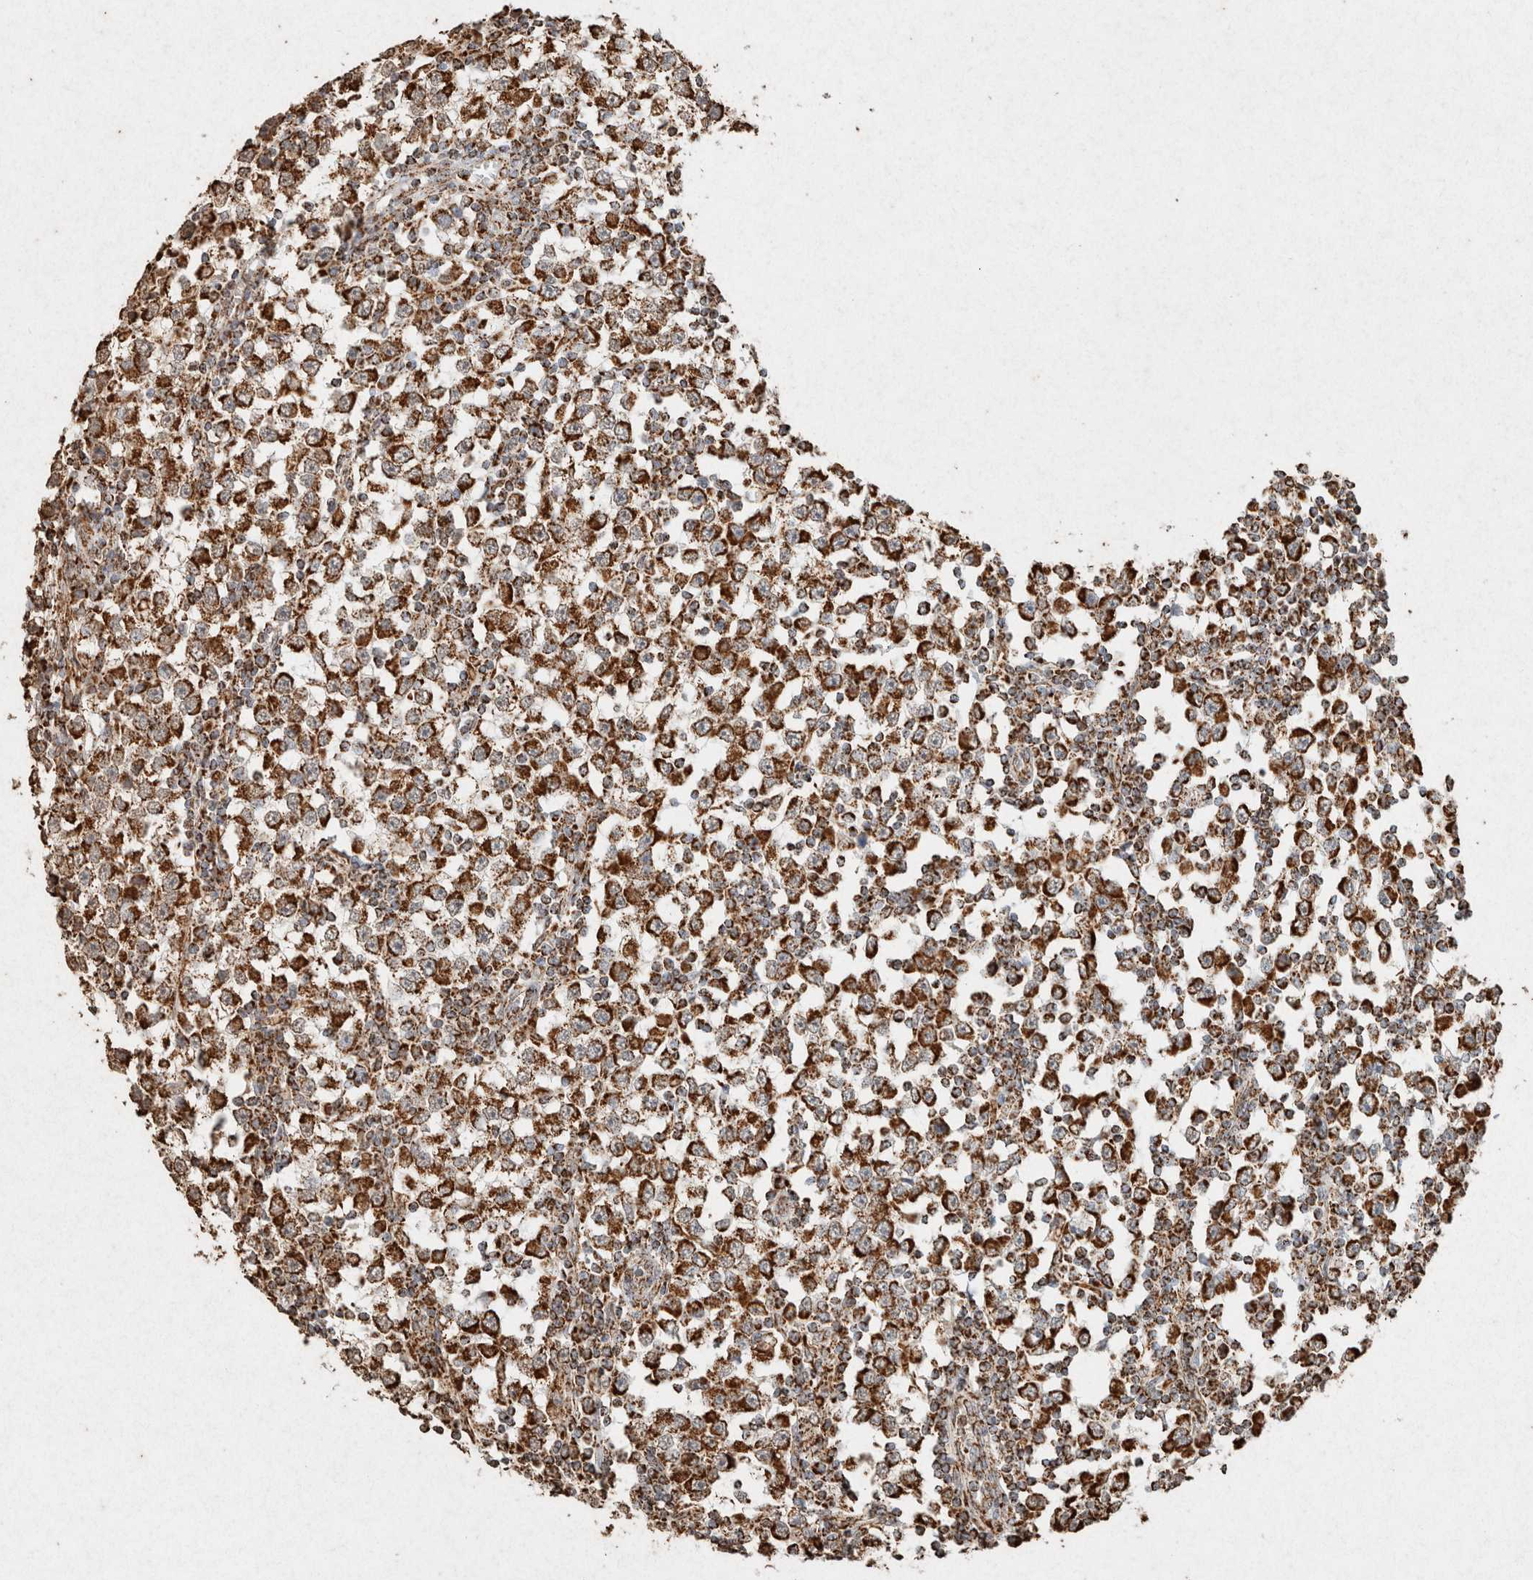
{"staining": {"intensity": "strong", "quantity": ">75%", "location": "cytoplasmic/membranous"}, "tissue": "testis cancer", "cell_type": "Tumor cells", "image_type": "cancer", "snomed": [{"axis": "morphology", "description": "Seminoma, NOS"}, {"axis": "topography", "description": "Testis"}], "caption": "Seminoma (testis) stained for a protein (brown) displays strong cytoplasmic/membranous positive staining in approximately >75% of tumor cells.", "gene": "SDC2", "patient": {"sex": "male", "age": 65}}